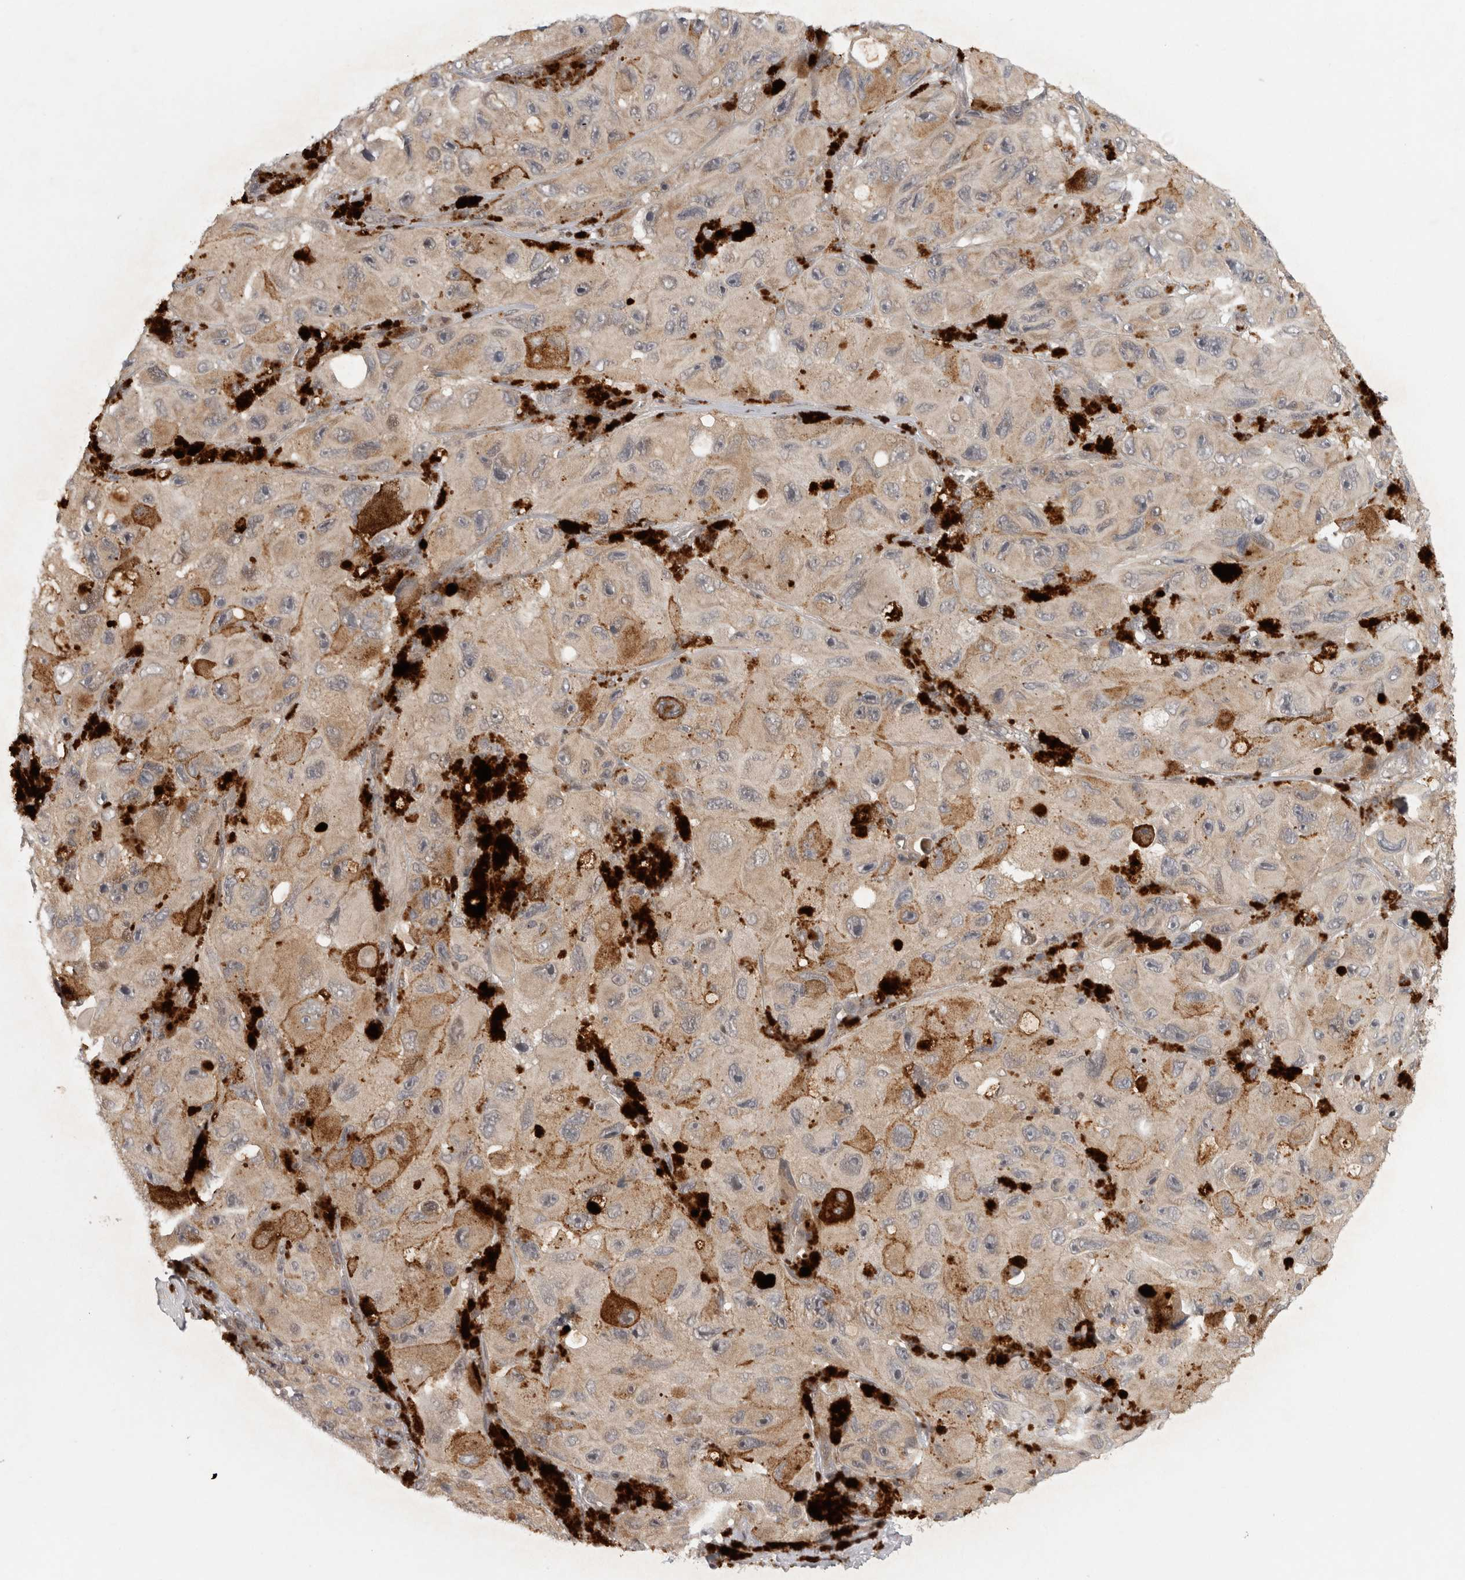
{"staining": {"intensity": "moderate", "quantity": "25%-75%", "location": "cytoplasmic/membranous"}, "tissue": "melanoma", "cell_type": "Tumor cells", "image_type": "cancer", "snomed": [{"axis": "morphology", "description": "Malignant melanoma, NOS"}, {"axis": "topography", "description": "Skin"}], "caption": "Protein expression analysis of human malignant melanoma reveals moderate cytoplasmic/membranous positivity in approximately 25%-75% of tumor cells.", "gene": "KDM8", "patient": {"sex": "female", "age": 73}}